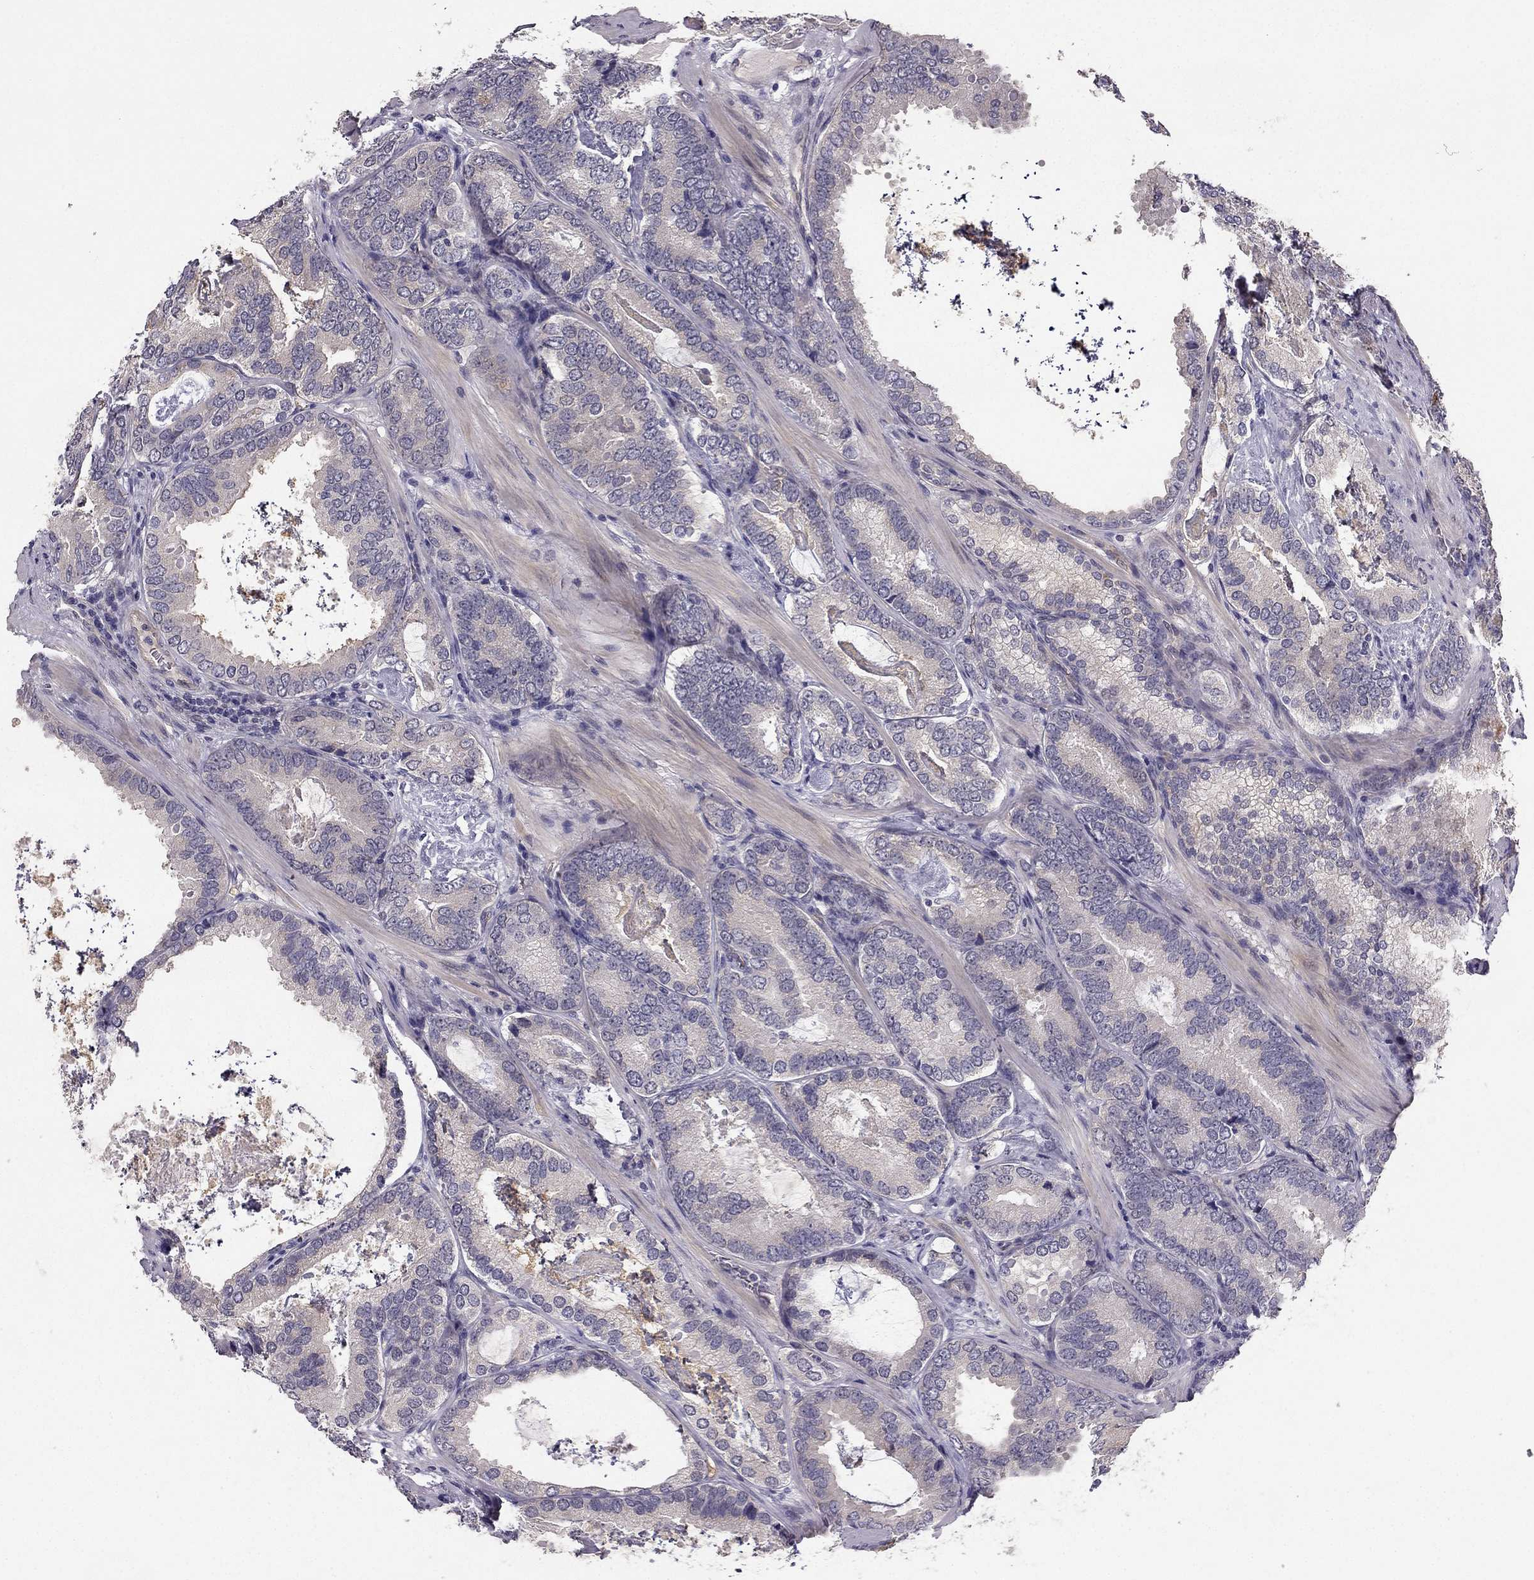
{"staining": {"intensity": "negative", "quantity": "none", "location": "none"}, "tissue": "prostate cancer", "cell_type": "Tumor cells", "image_type": "cancer", "snomed": [{"axis": "morphology", "description": "Adenocarcinoma, Low grade"}, {"axis": "topography", "description": "Prostate"}], "caption": "There is no significant staining in tumor cells of prostate low-grade adenocarcinoma.", "gene": "NQO1", "patient": {"sex": "male", "age": 60}}